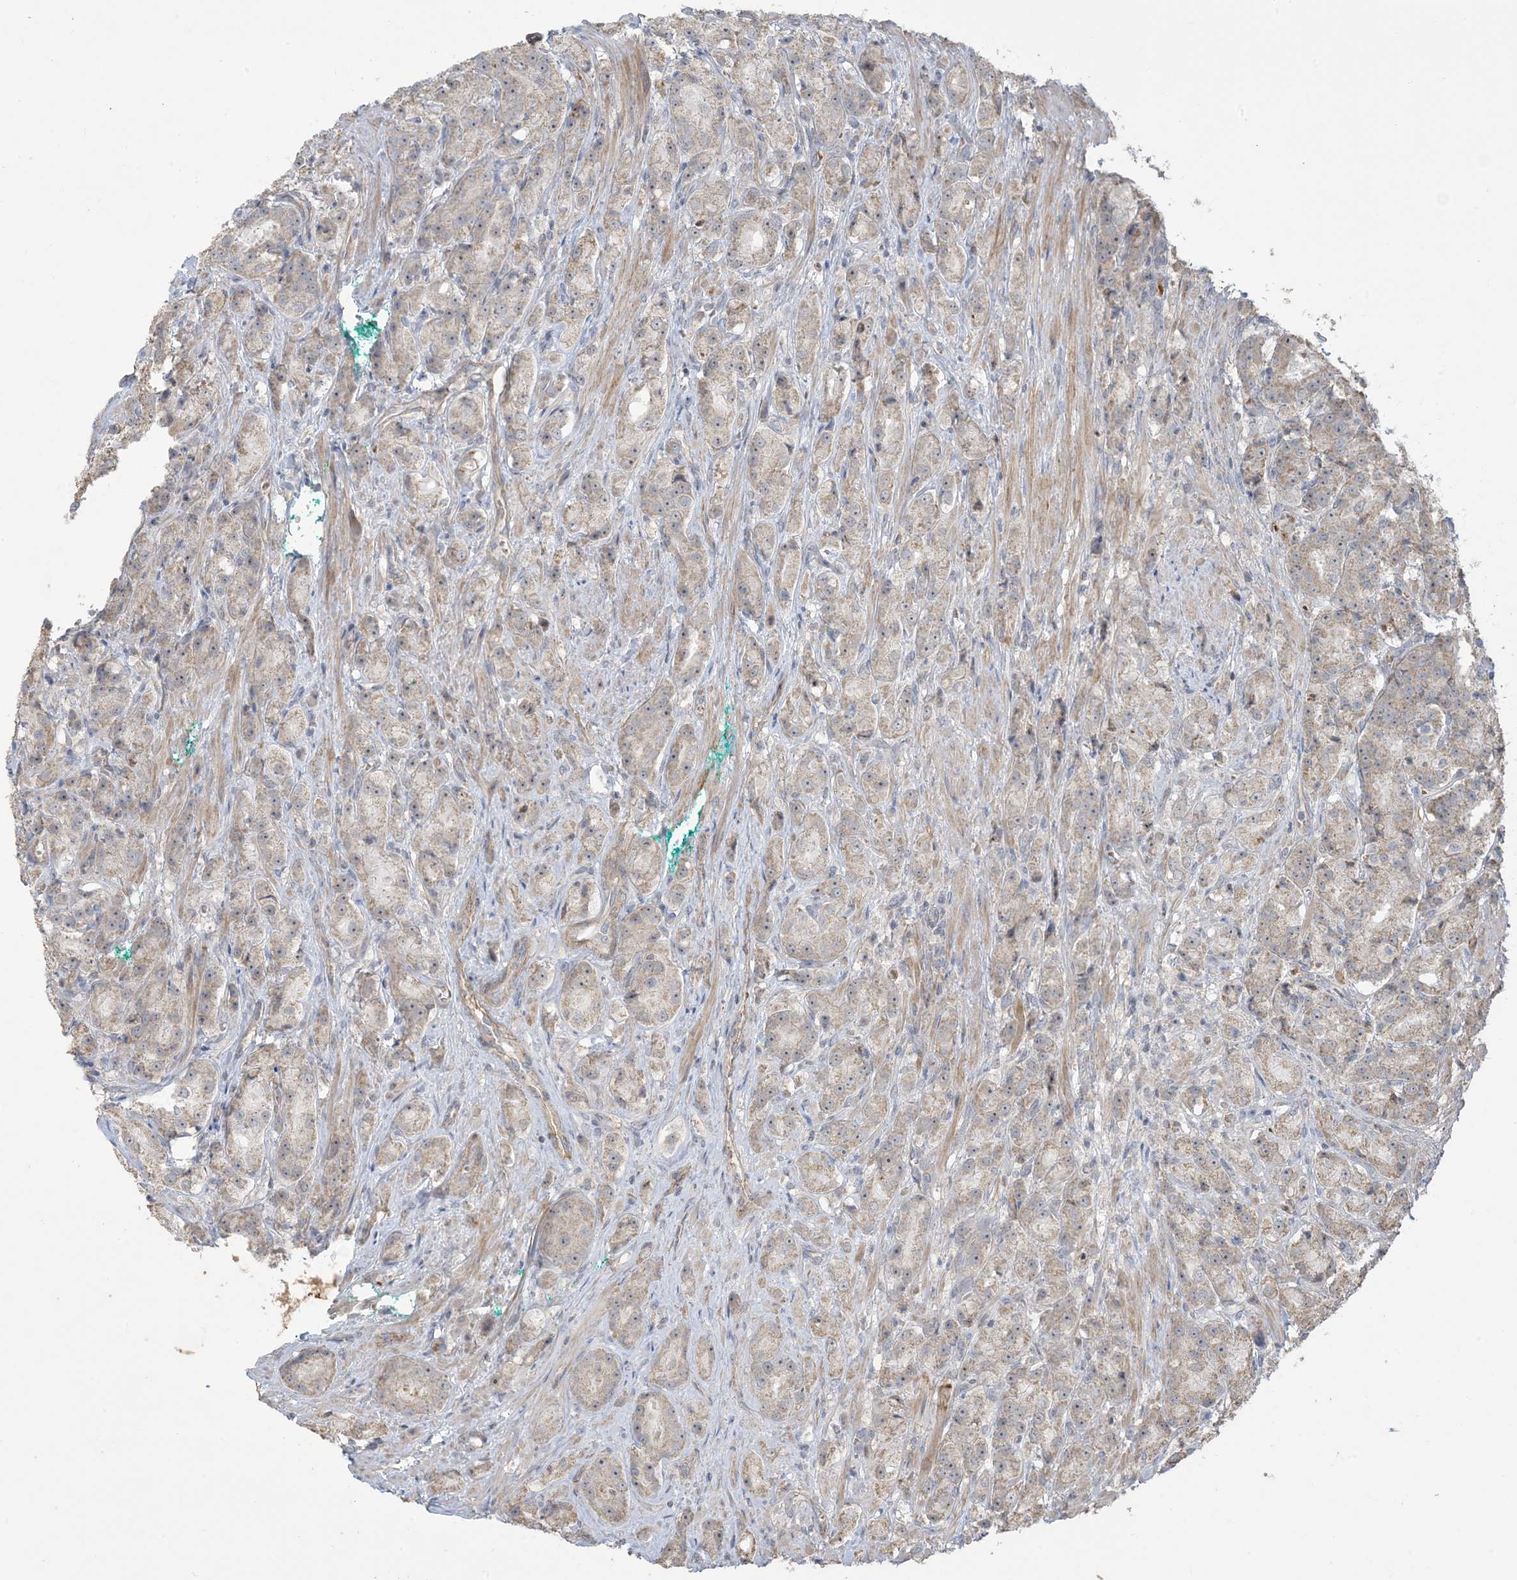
{"staining": {"intensity": "negative", "quantity": "none", "location": "none"}, "tissue": "prostate cancer", "cell_type": "Tumor cells", "image_type": "cancer", "snomed": [{"axis": "morphology", "description": "Adenocarcinoma, High grade"}, {"axis": "topography", "description": "Prostate"}], "caption": "Protein analysis of high-grade adenocarcinoma (prostate) displays no significant positivity in tumor cells.", "gene": "KLHL18", "patient": {"sex": "male", "age": 60}}